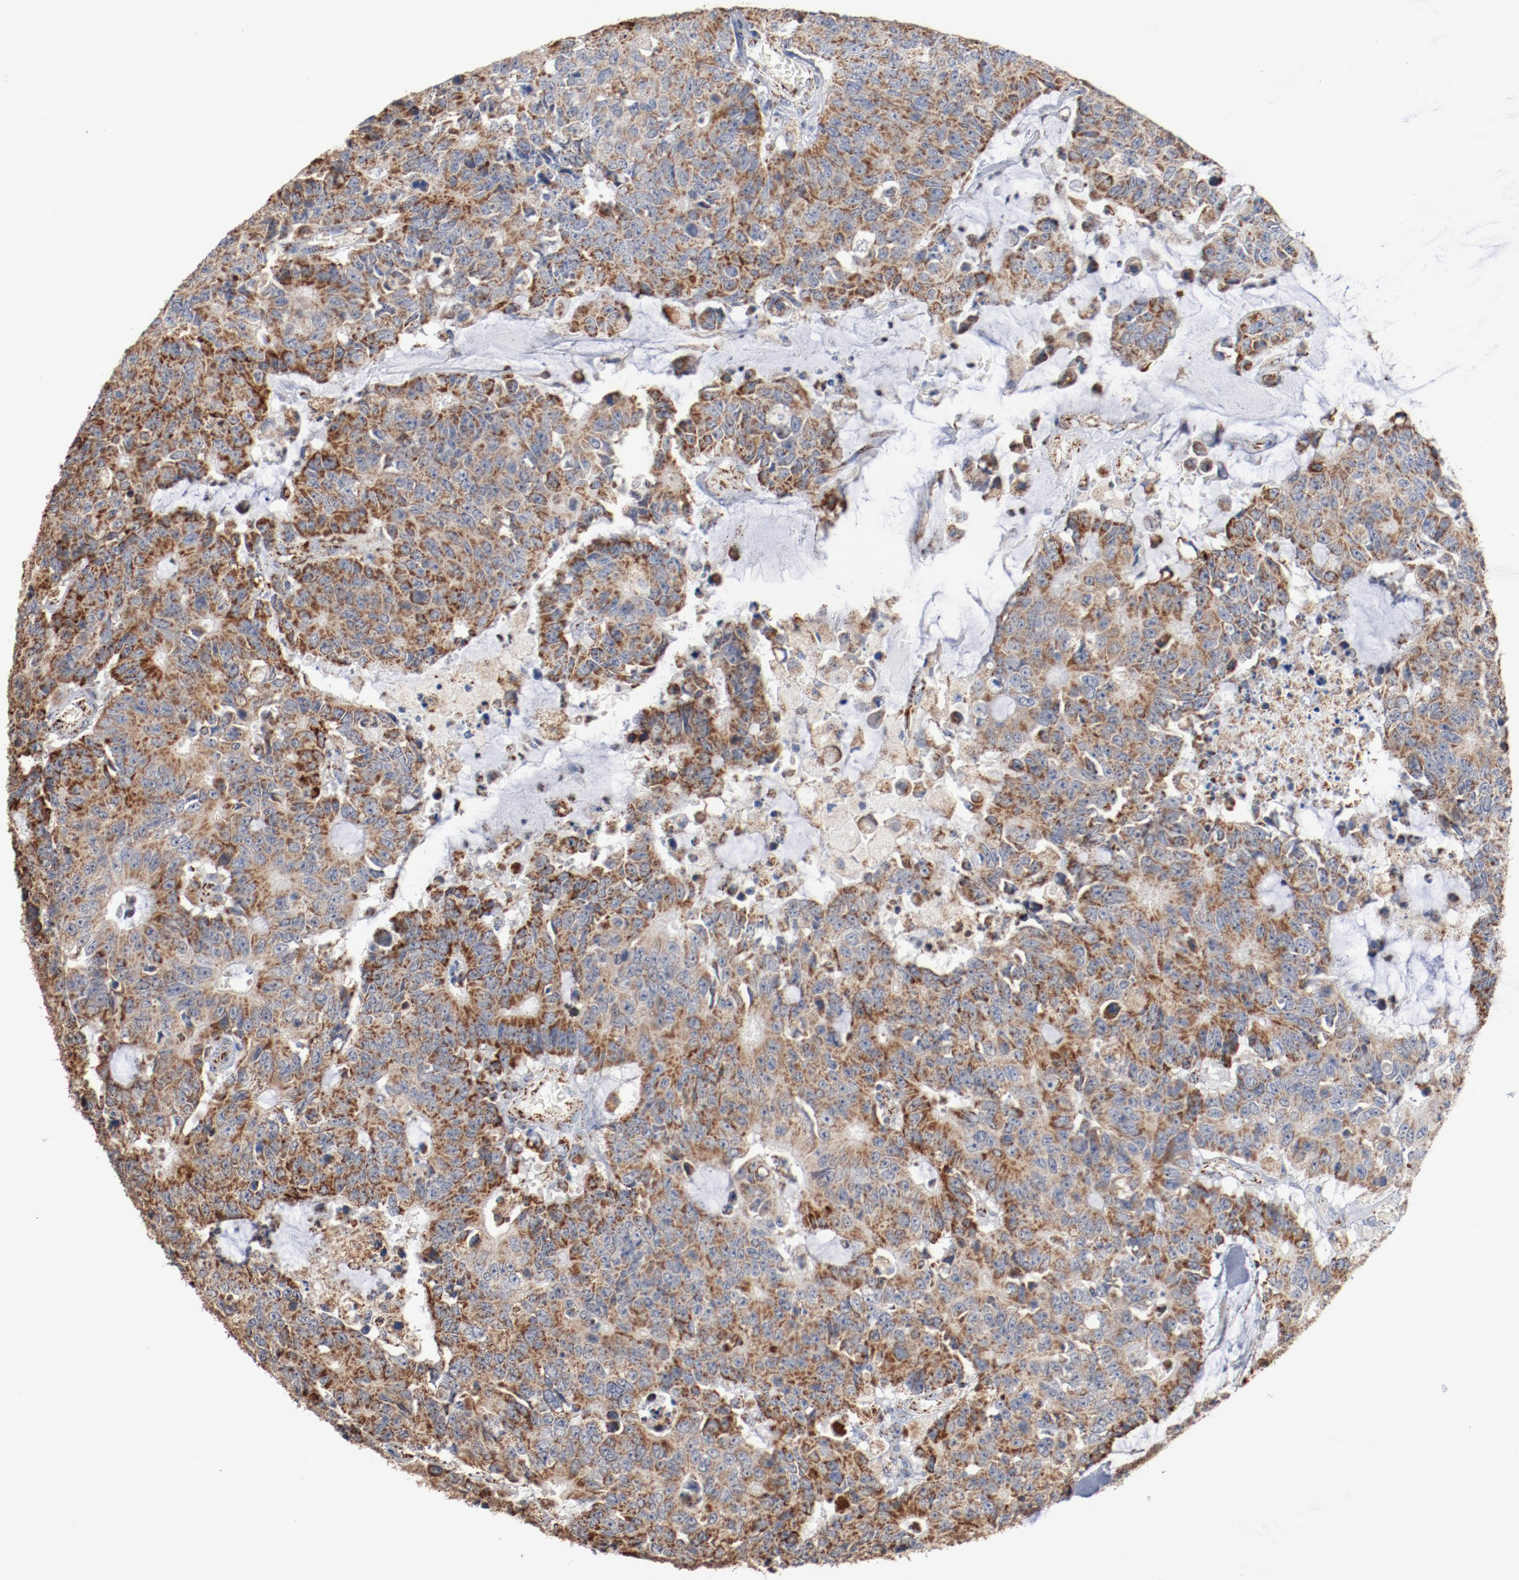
{"staining": {"intensity": "moderate", "quantity": ">75%", "location": "cytoplasmic/membranous"}, "tissue": "colorectal cancer", "cell_type": "Tumor cells", "image_type": "cancer", "snomed": [{"axis": "morphology", "description": "Adenocarcinoma, NOS"}, {"axis": "topography", "description": "Colon"}], "caption": "This micrograph demonstrates colorectal adenocarcinoma stained with immunohistochemistry (IHC) to label a protein in brown. The cytoplasmic/membranous of tumor cells show moderate positivity for the protein. Nuclei are counter-stained blue.", "gene": "NDUFS4", "patient": {"sex": "female", "age": 86}}